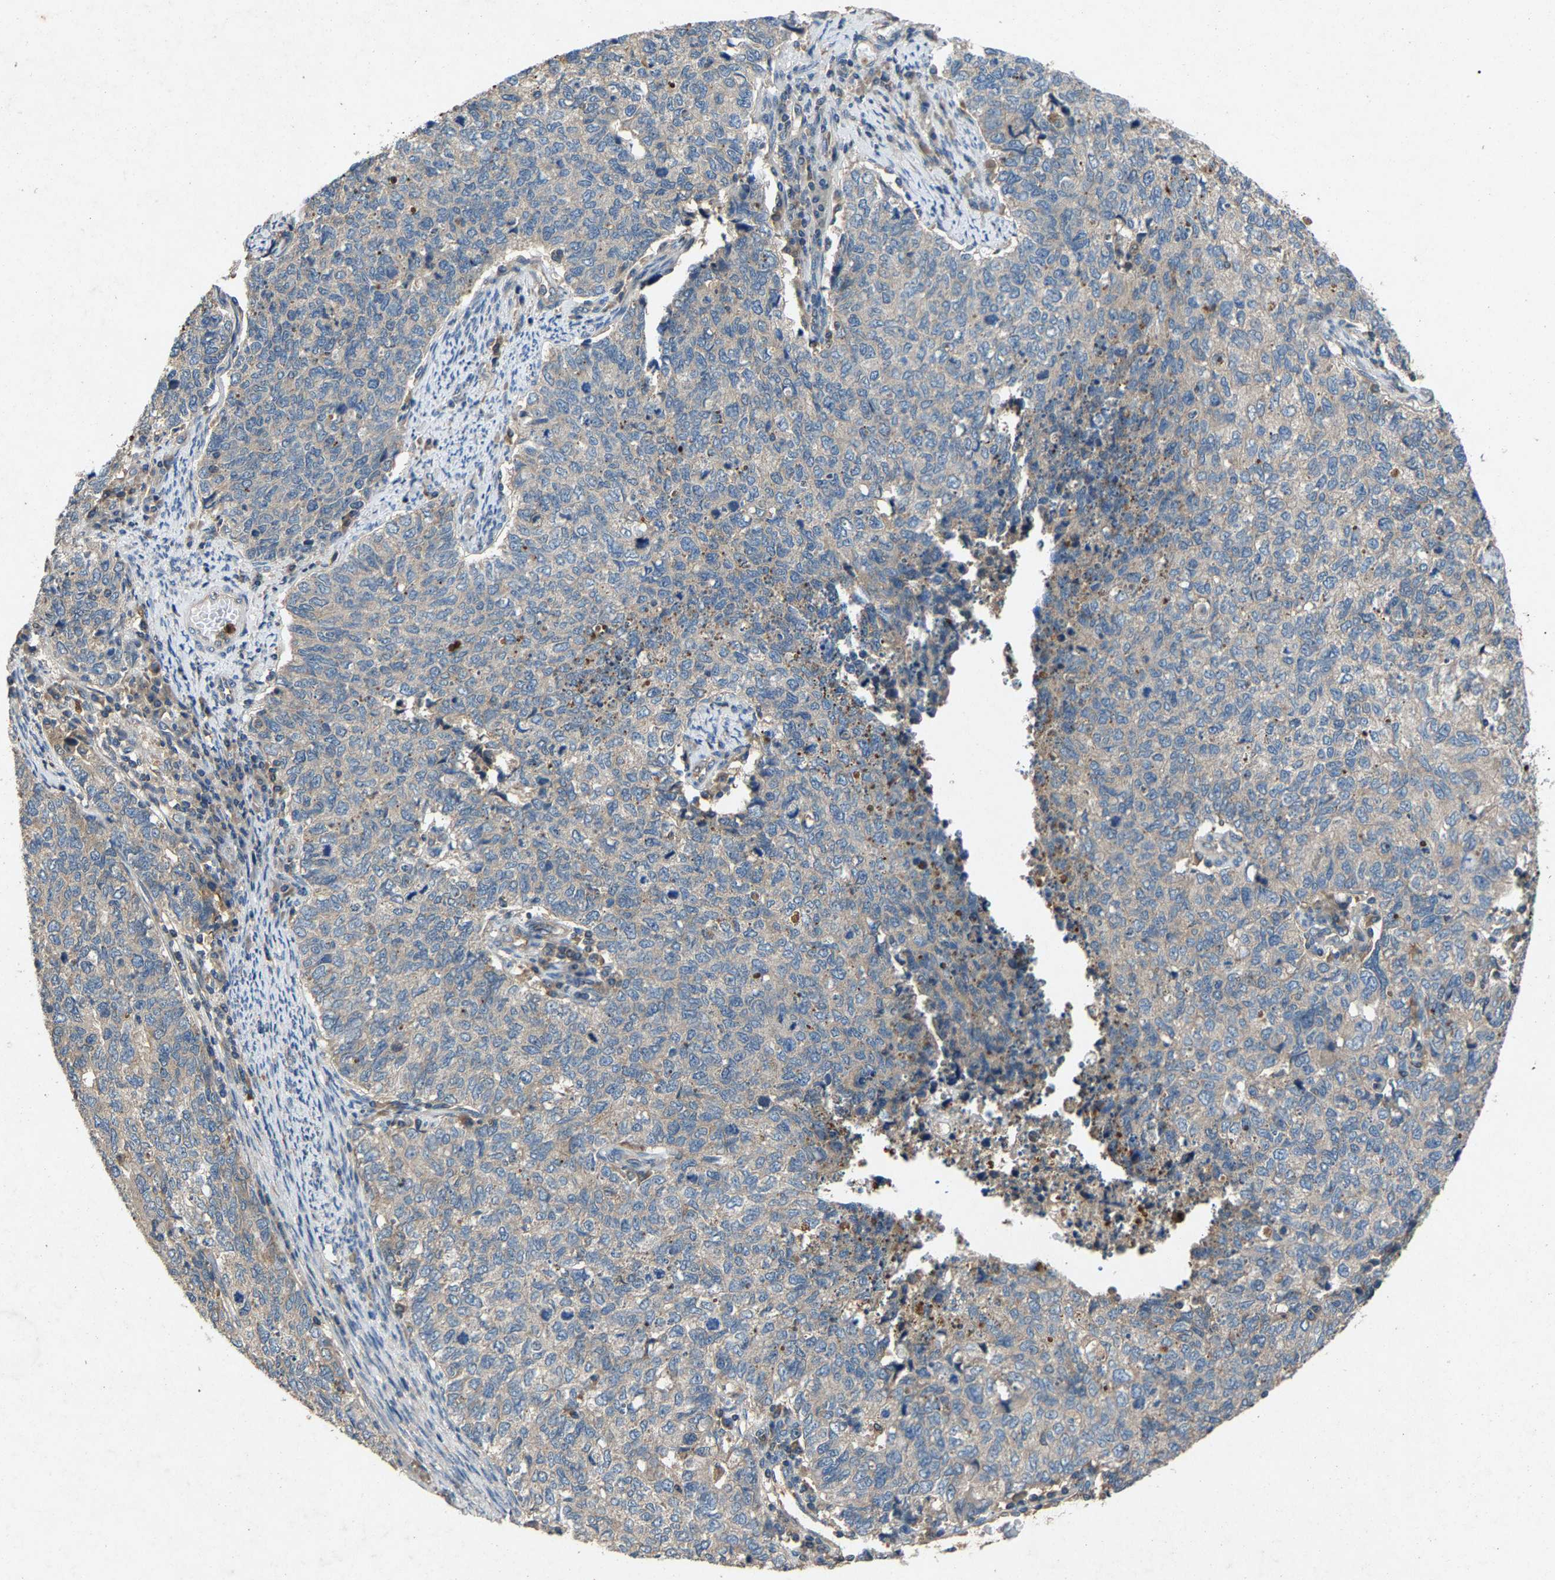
{"staining": {"intensity": "negative", "quantity": "none", "location": "none"}, "tissue": "cervical cancer", "cell_type": "Tumor cells", "image_type": "cancer", "snomed": [{"axis": "morphology", "description": "Squamous cell carcinoma, NOS"}, {"axis": "topography", "description": "Cervix"}], "caption": "Micrograph shows no significant protein staining in tumor cells of cervical cancer (squamous cell carcinoma).", "gene": "PPID", "patient": {"sex": "female", "age": 63}}